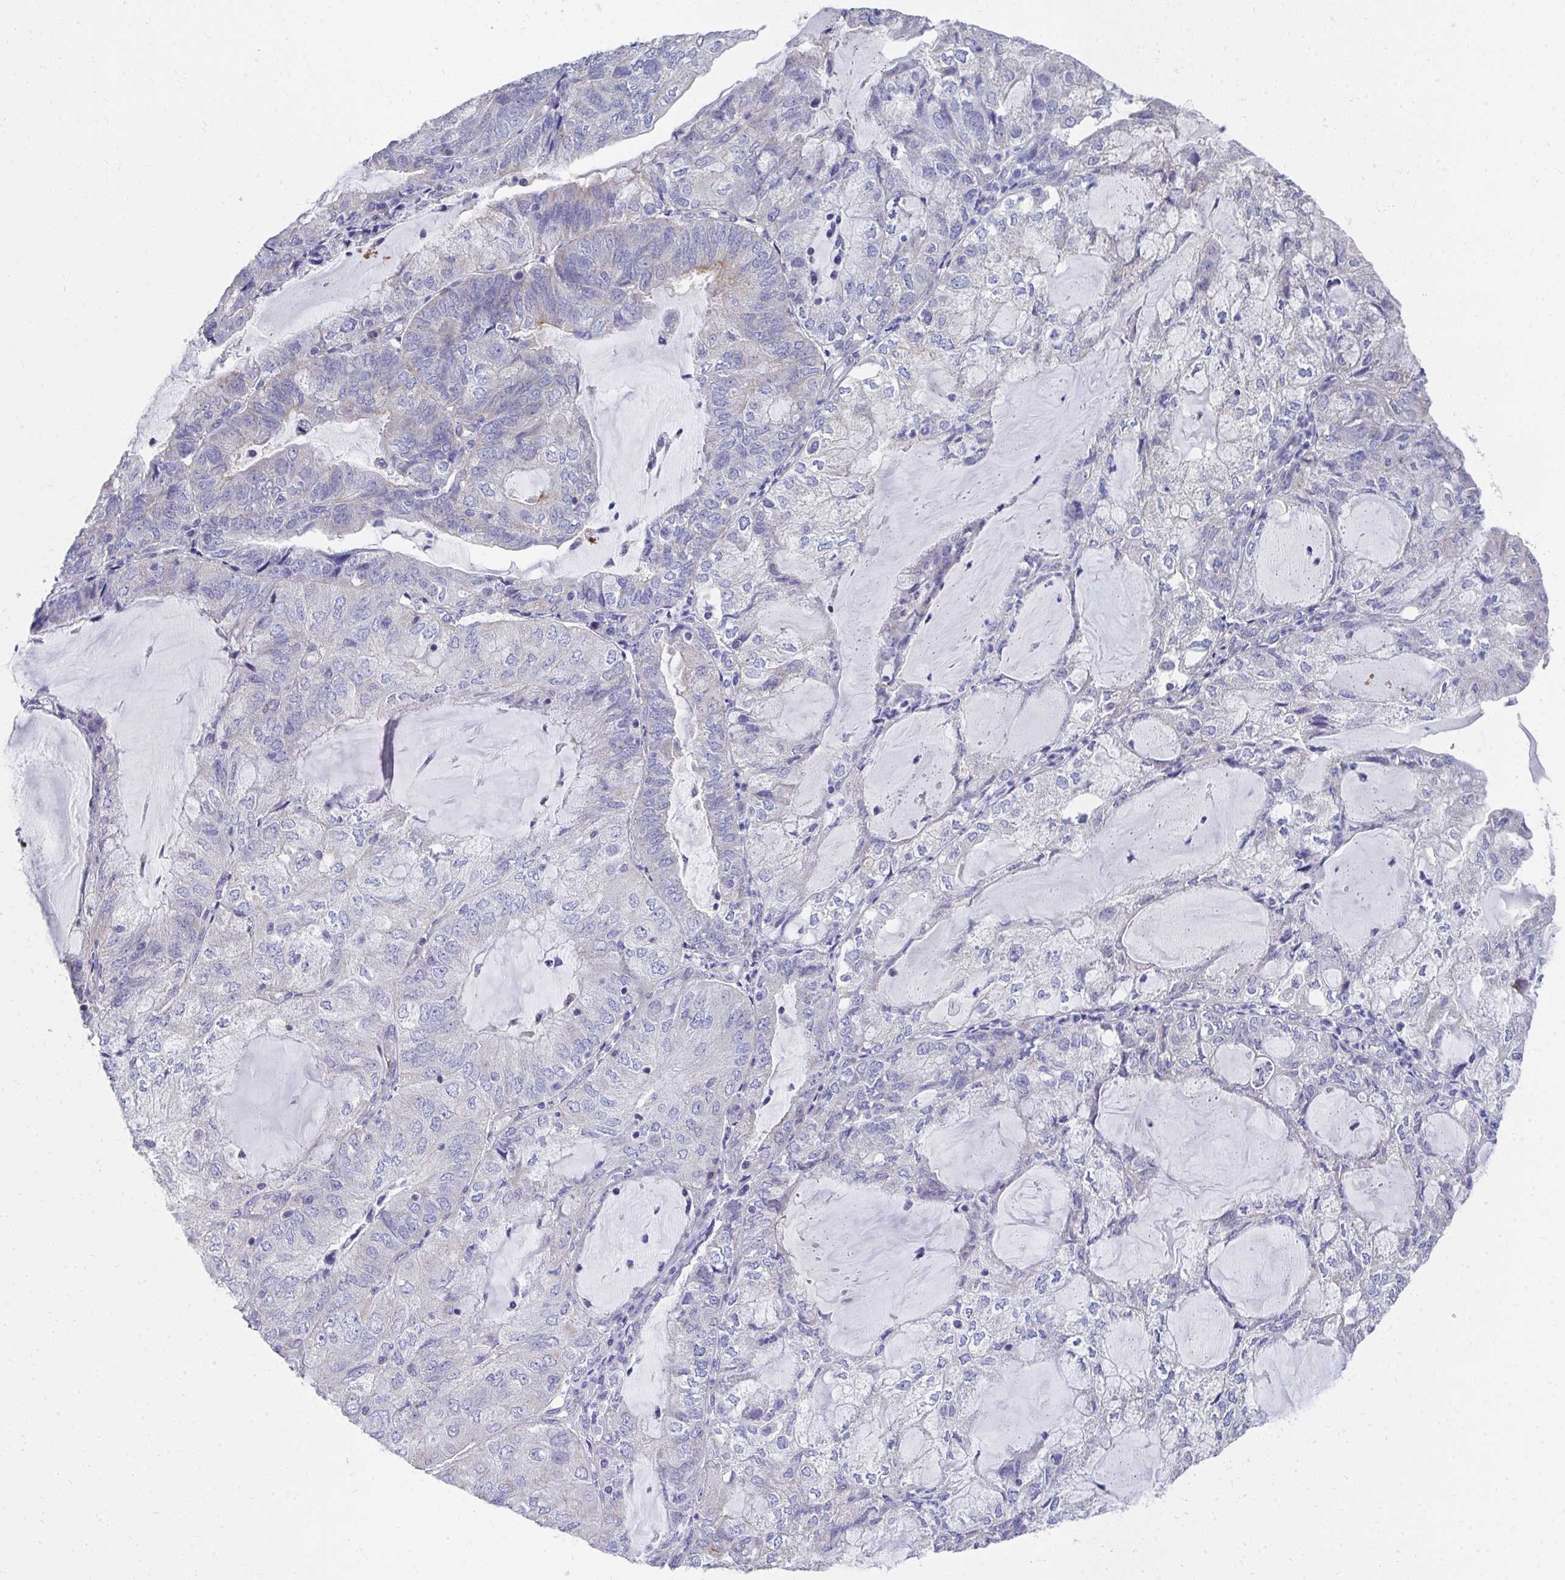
{"staining": {"intensity": "negative", "quantity": "none", "location": "none"}, "tissue": "endometrial cancer", "cell_type": "Tumor cells", "image_type": "cancer", "snomed": [{"axis": "morphology", "description": "Adenocarcinoma, NOS"}, {"axis": "topography", "description": "Endometrium"}], "caption": "IHC of human endometrial adenocarcinoma exhibits no staining in tumor cells. The staining is performed using DAB (3,3'-diaminobenzidine) brown chromogen with nuclei counter-stained in using hematoxylin.", "gene": "TMPRSS2", "patient": {"sex": "female", "age": 81}}